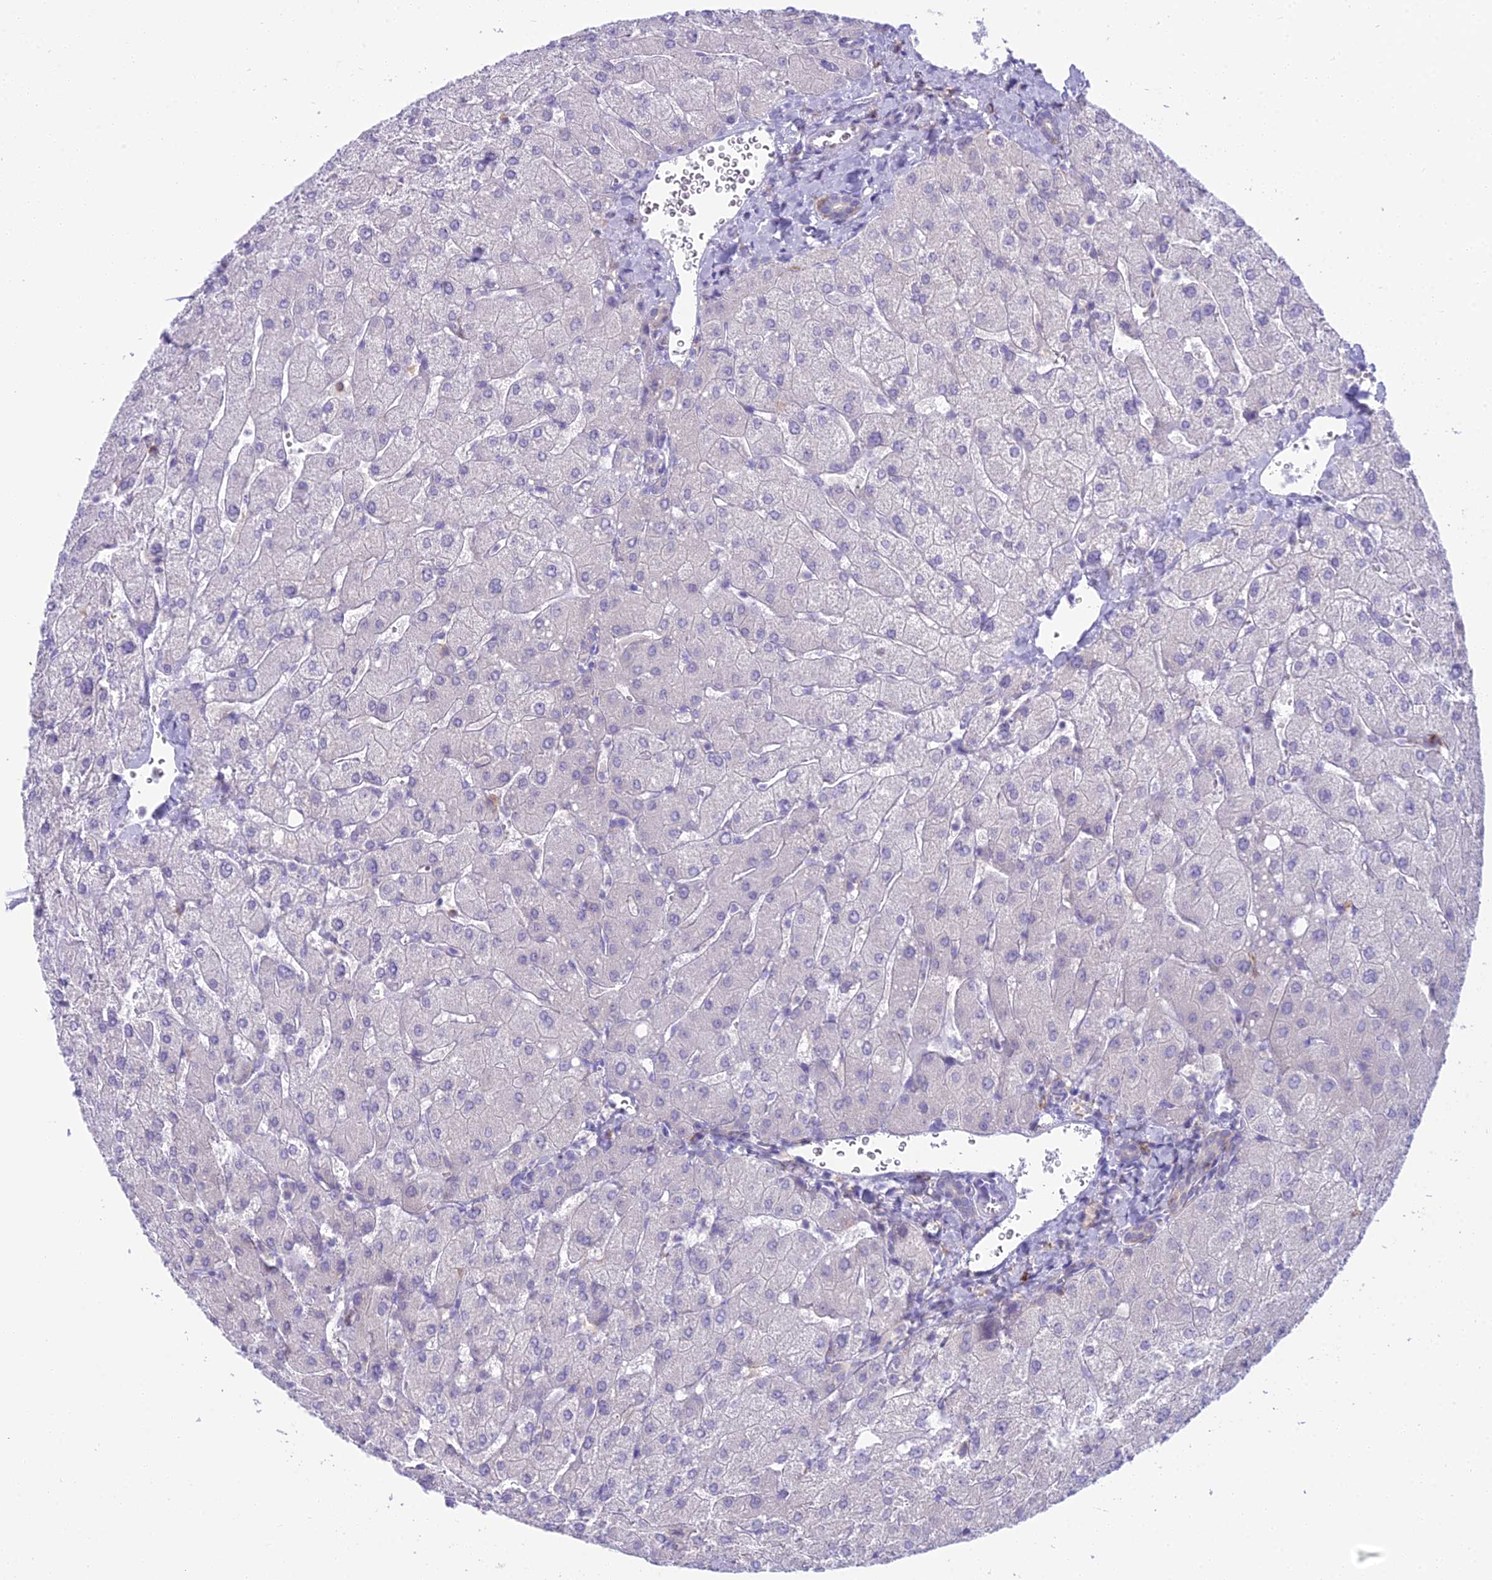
{"staining": {"intensity": "negative", "quantity": "none", "location": "none"}, "tissue": "liver", "cell_type": "Cholangiocytes", "image_type": "normal", "snomed": [{"axis": "morphology", "description": "Normal tissue, NOS"}, {"axis": "topography", "description": "Liver"}], "caption": "Immunohistochemistry (IHC) micrograph of benign liver stained for a protein (brown), which shows no expression in cholangiocytes. Nuclei are stained in blue.", "gene": "BLNK", "patient": {"sex": "male", "age": 55}}